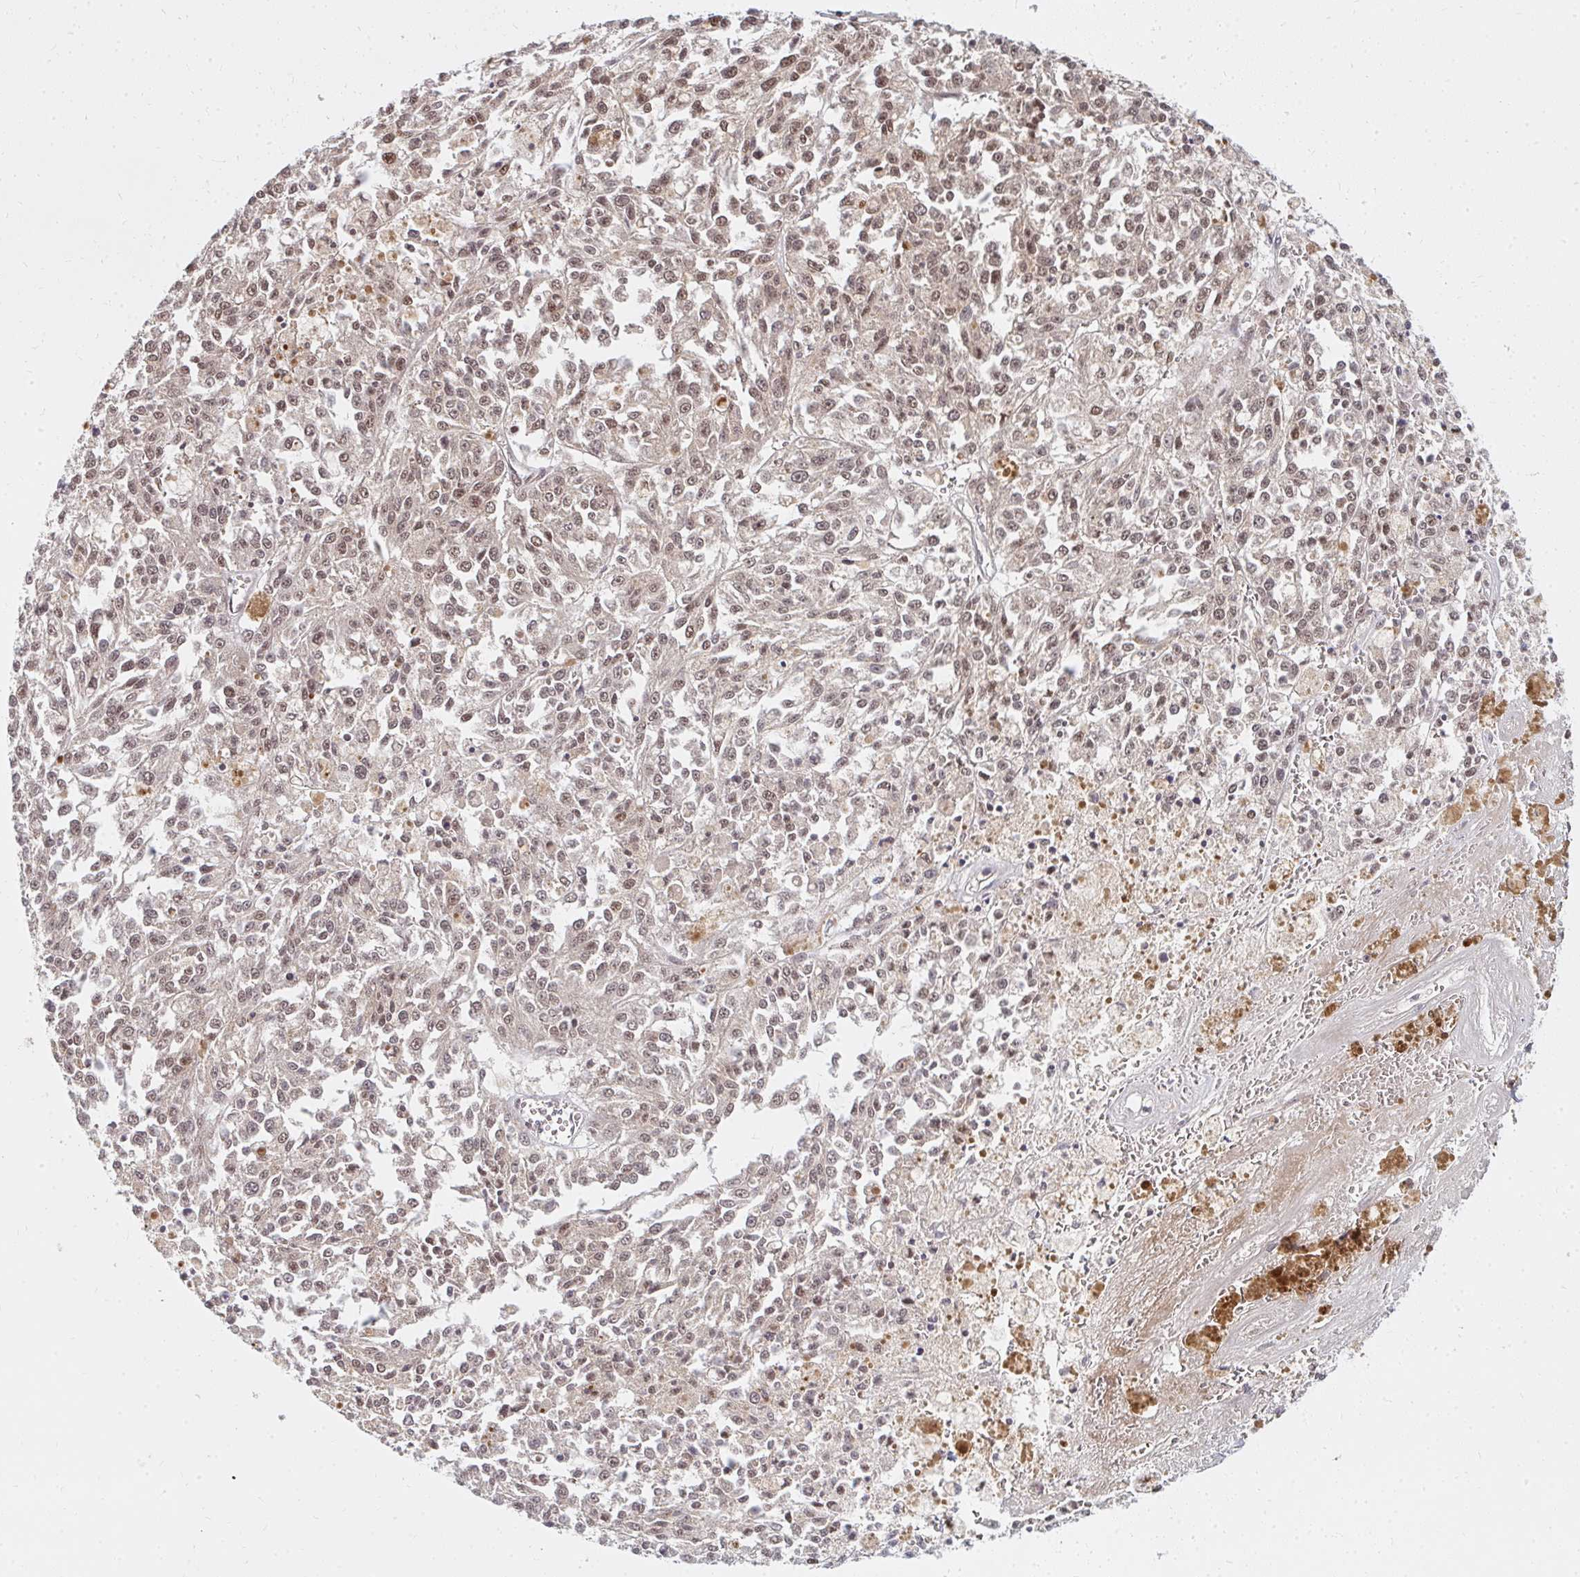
{"staining": {"intensity": "weak", "quantity": ">75%", "location": "nuclear"}, "tissue": "melanoma", "cell_type": "Tumor cells", "image_type": "cancer", "snomed": [{"axis": "morphology", "description": "Malignant melanoma, NOS"}, {"axis": "topography", "description": "Skin"}], "caption": "A low amount of weak nuclear positivity is present in approximately >75% of tumor cells in melanoma tissue.", "gene": "GTF3C6", "patient": {"sex": "female", "age": 64}}